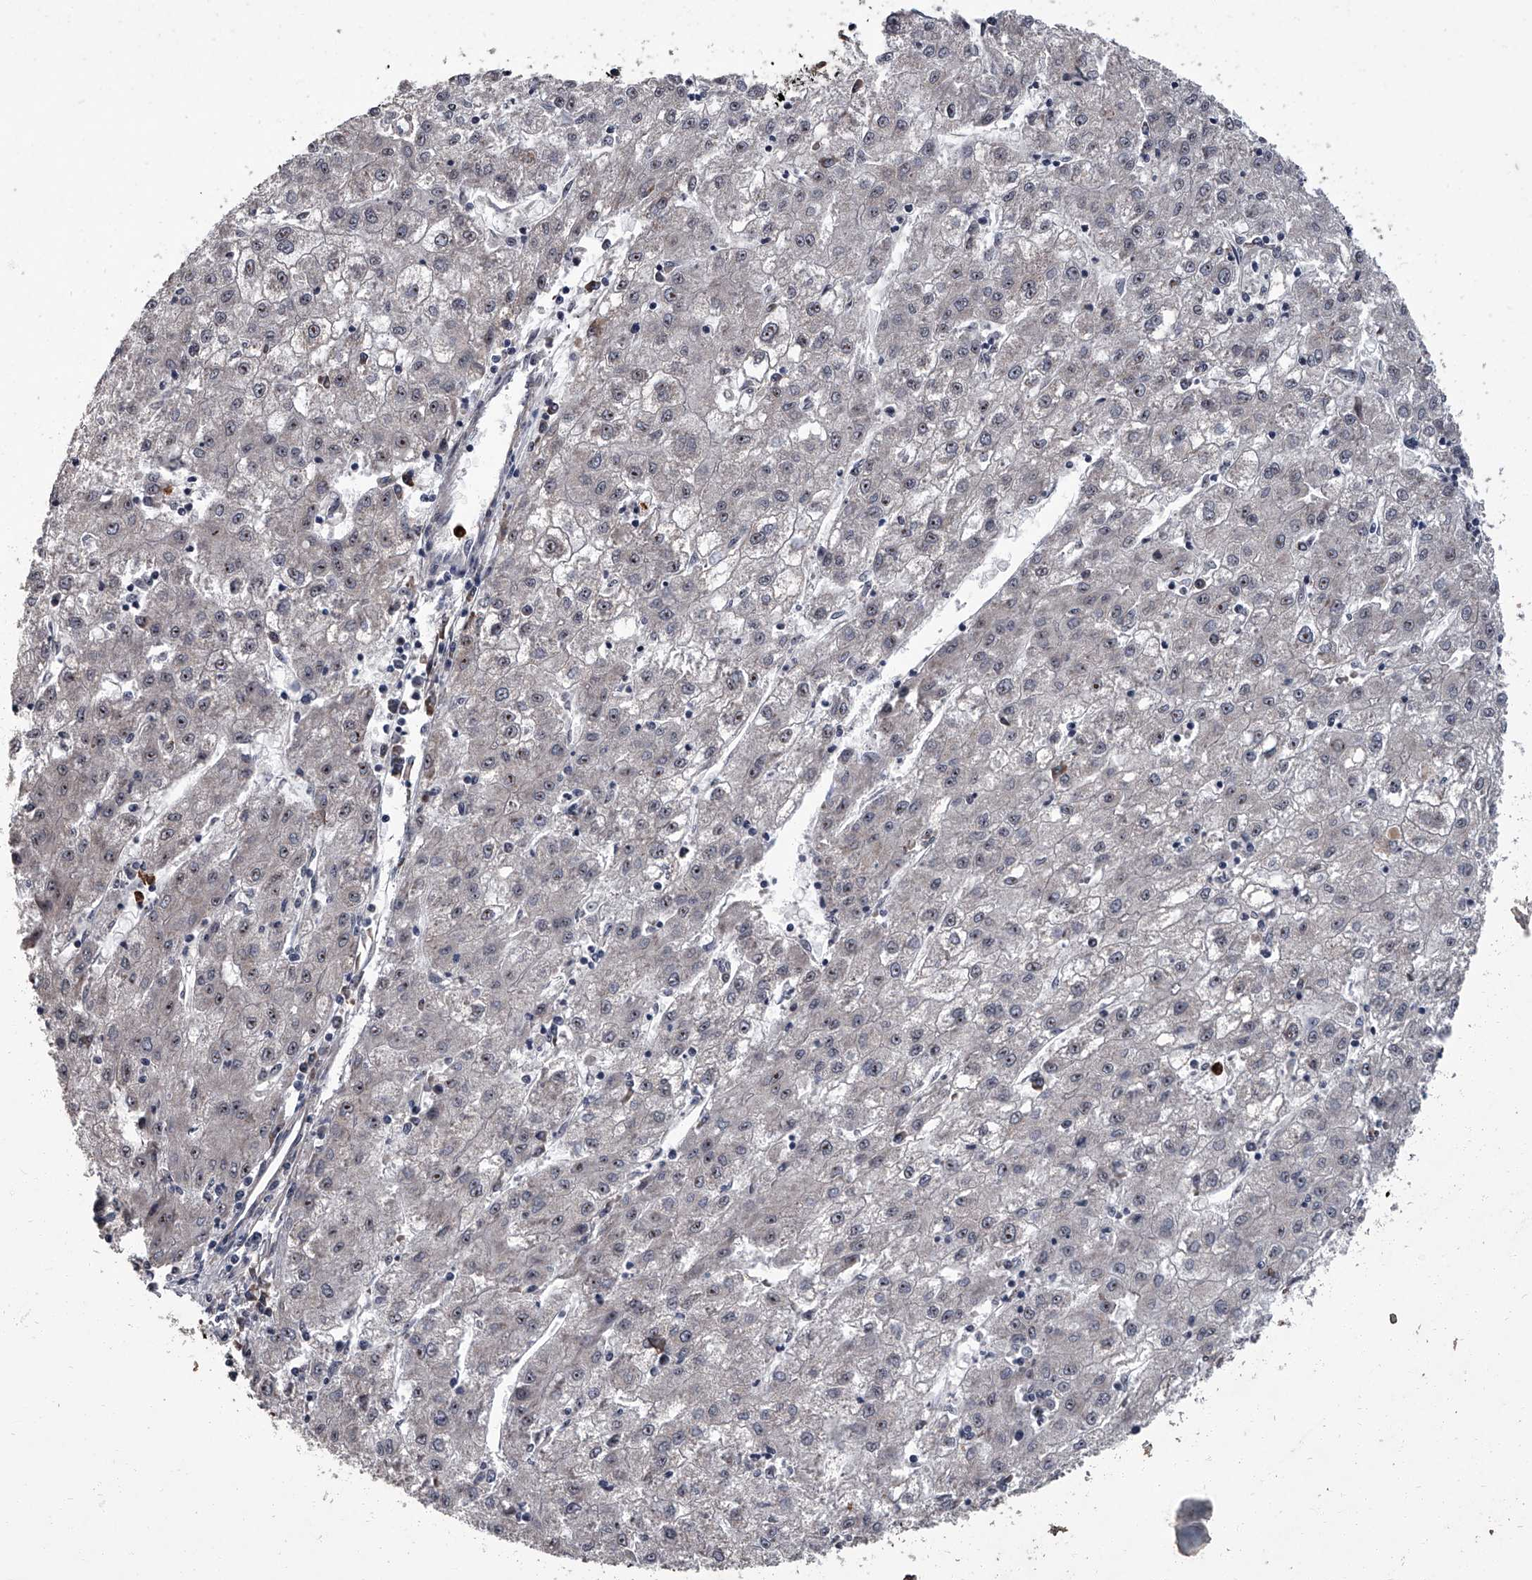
{"staining": {"intensity": "negative", "quantity": "none", "location": "none"}, "tissue": "liver cancer", "cell_type": "Tumor cells", "image_type": "cancer", "snomed": [{"axis": "morphology", "description": "Carcinoma, Hepatocellular, NOS"}, {"axis": "topography", "description": "Liver"}], "caption": "DAB (3,3'-diaminobenzidine) immunohistochemical staining of human hepatocellular carcinoma (liver) reveals no significant expression in tumor cells. (DAB immunohistochemistry (IHC) with hematoxylin counter stain).", "gene": "SIRT4", "patient": {"sex": "male", "age": 72}}